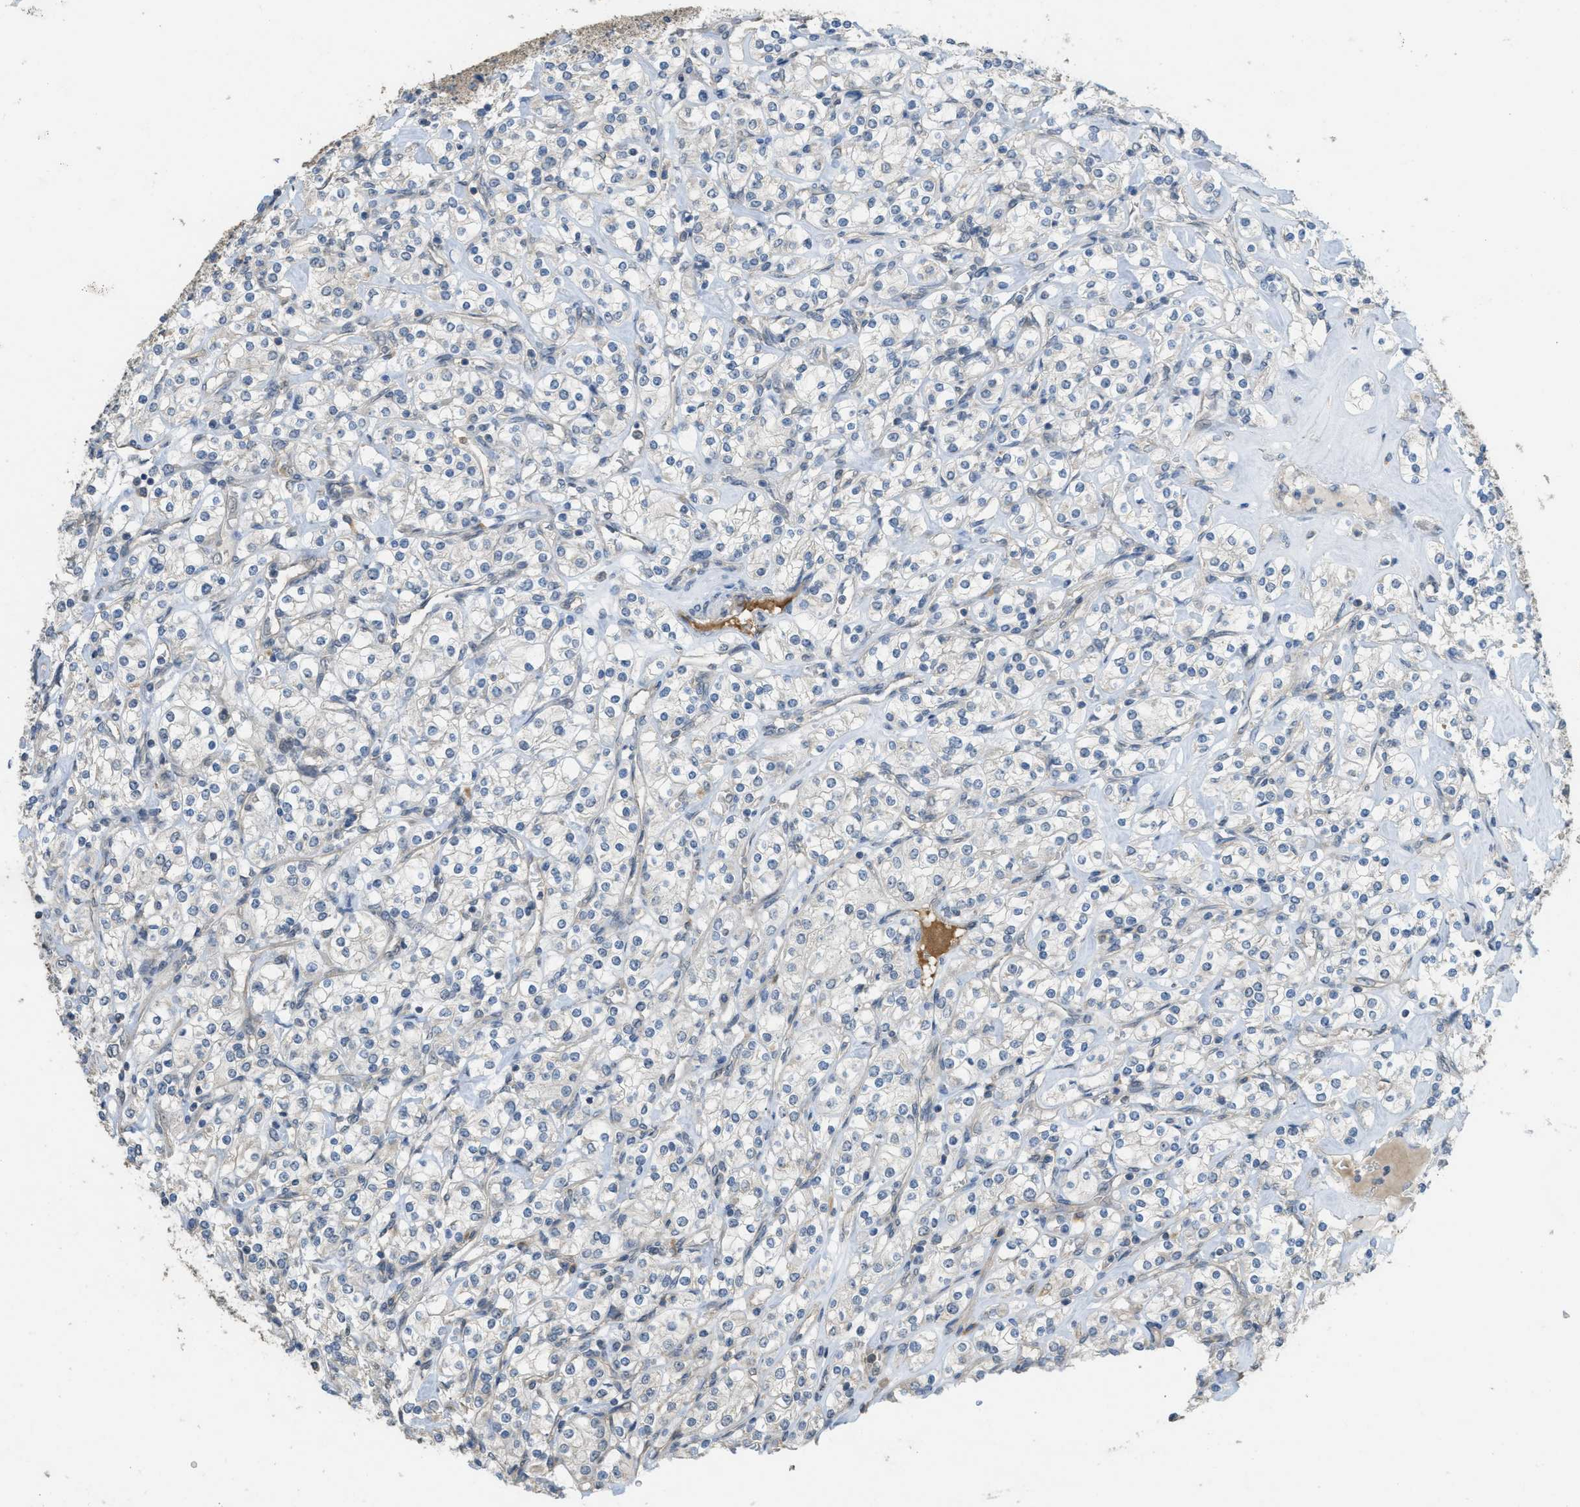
{"staining": {"intensity": "negative", "quantity": "none", "location": "none"}, "tissue": "renal cancer", "cell_type": "Tumor cells", "image_type": "cancer", "snomed": [{"axis": "morphology", "description": "Adenocarcinoma, NOS"}, {"axis": "topography", "description": "Kidney"}], "caption": "Tumor cells show no significant protein expression in renal adenocarcinoma.", "gene": "IGF2BP2", "patient": {"sex": "male", "age": 77}}